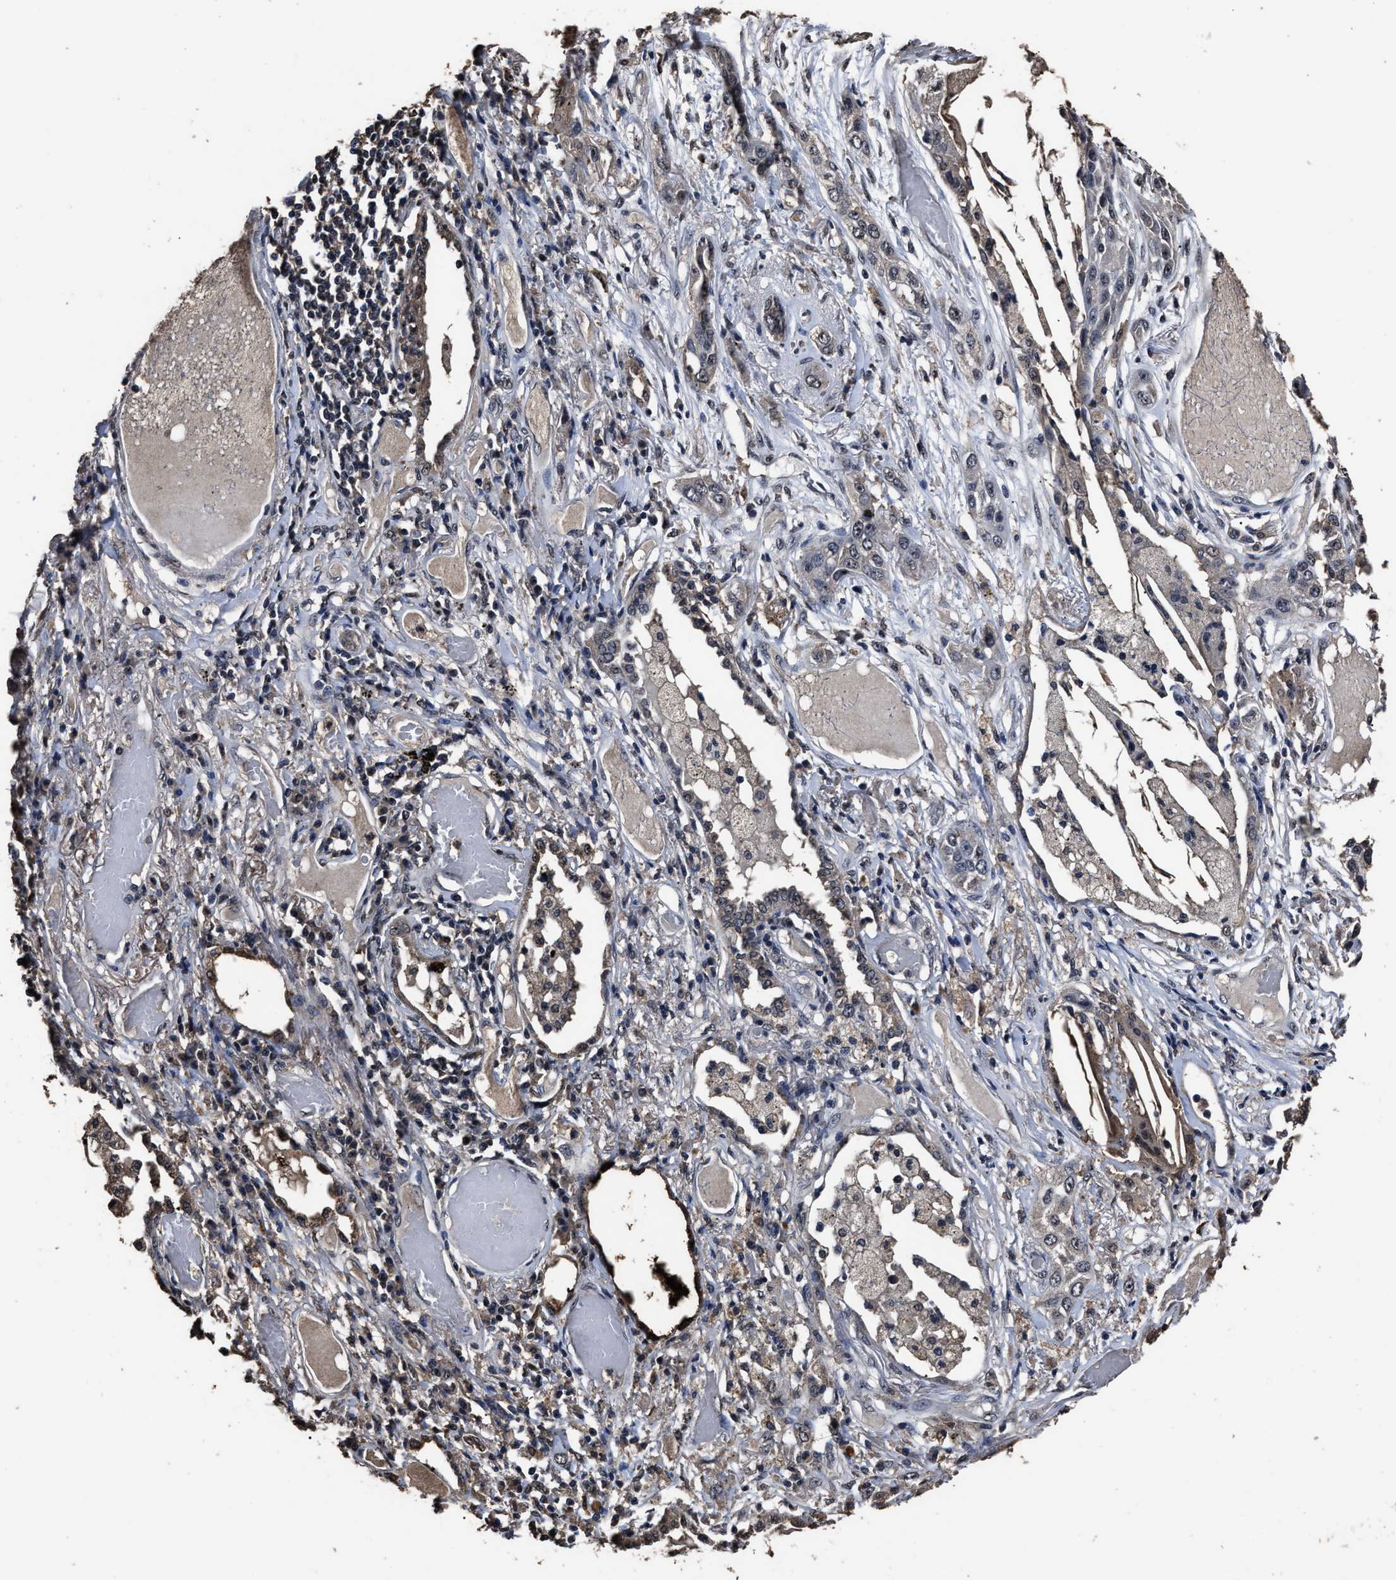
{"staining": {"intensity": "weak", "quantity": "<25%", "location": "cytoplasmic/membranous,nuclear"}, "tissue": "lung cancer", "cell_type": "Tumor cells", "image_type": "cancer", "snomed": [{"axis": "morphology", "description": "Squamous cell carcinoma, NOS"}, {"axis": "topography", "description": "Lung"}], "caption": "This is an IHC image of lung cancer (squamous cell carcinoma). There is no staining in tumor cells.", "gene": "RSBN1L", "patient": {"sex": "male", "age": 71}}